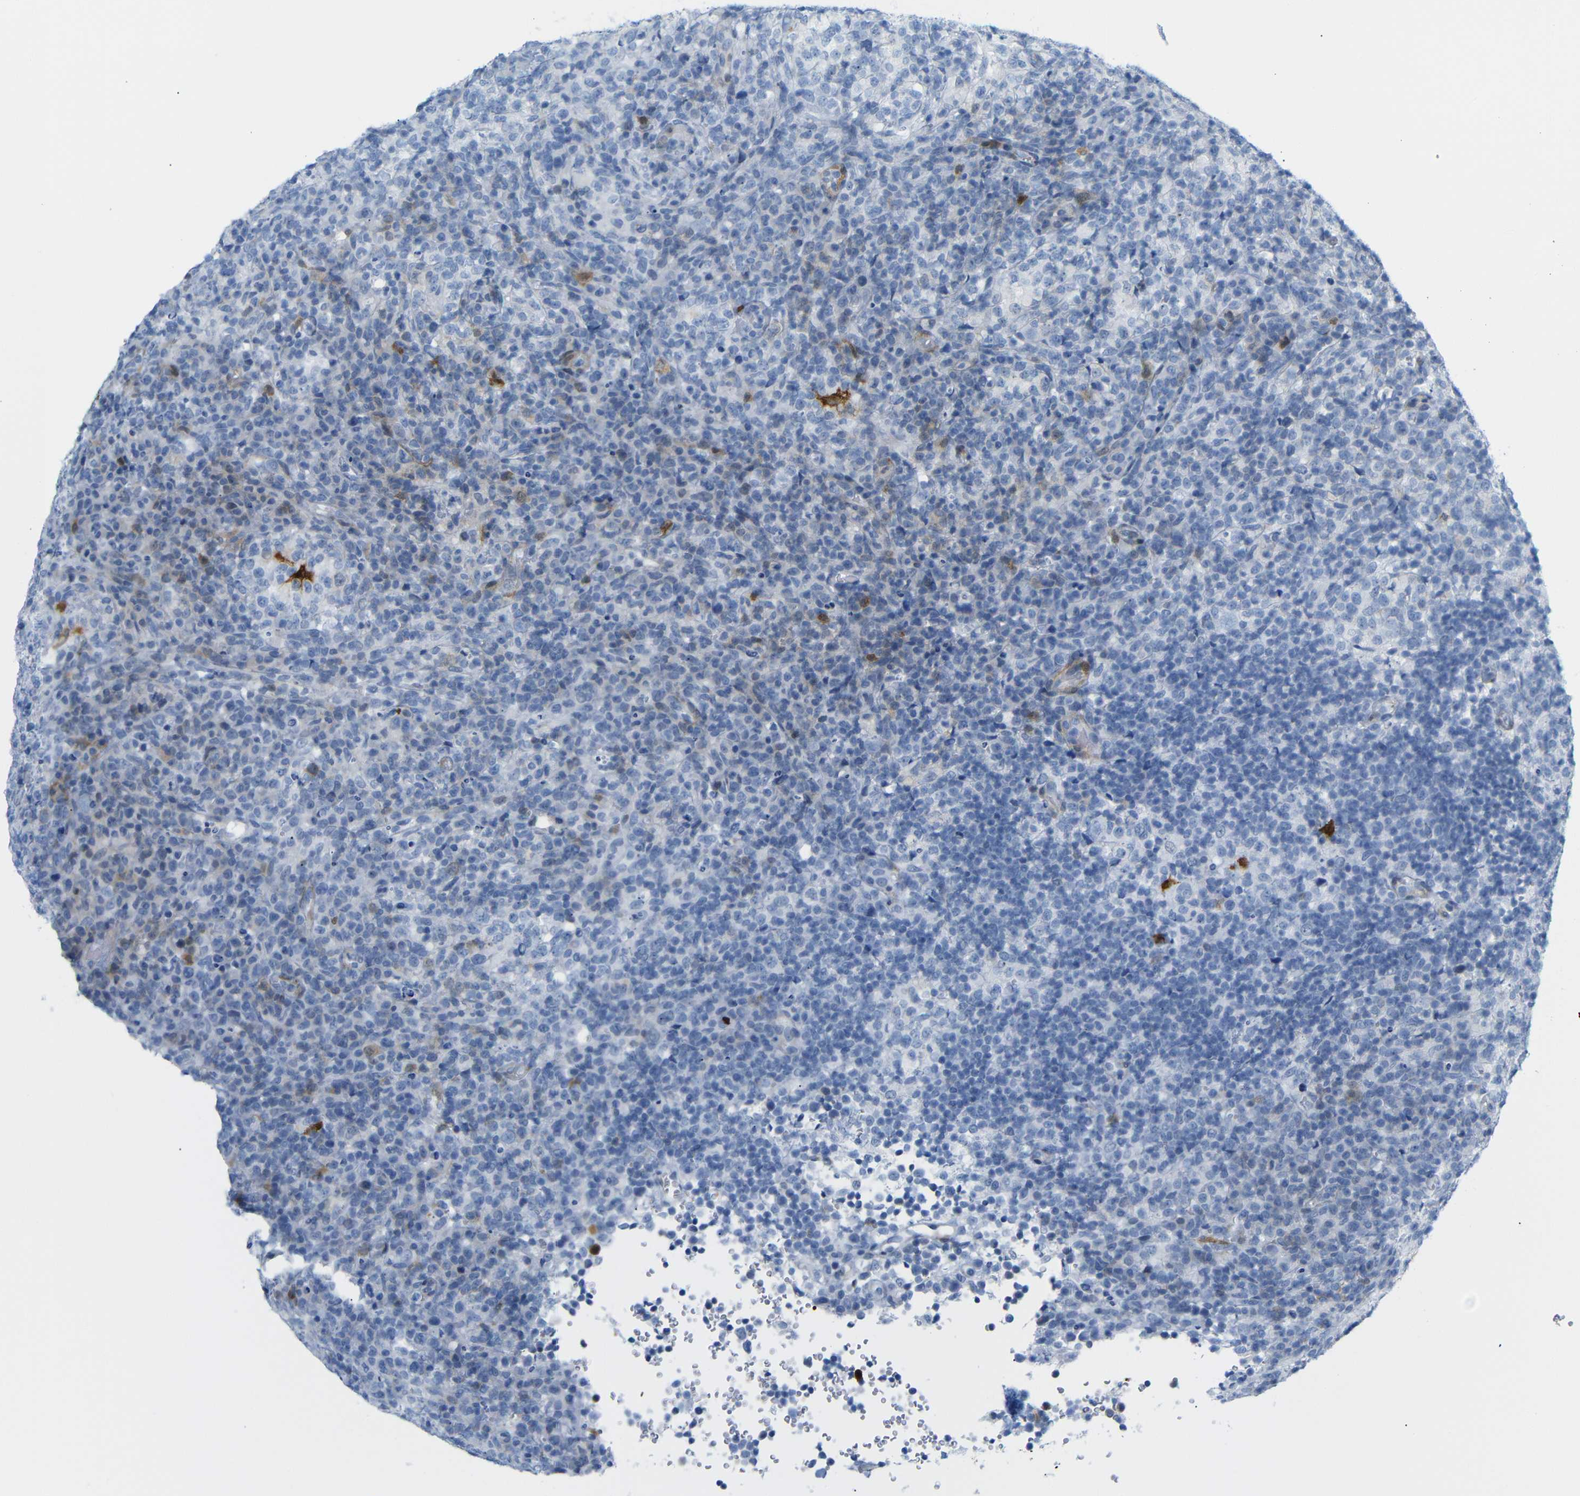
{"staining": {"intensity": "negative", "quantity": "none", "location": "none"}, "tissue": "lymphoma", "cell_type": "Tumor cells", "image_type": "cancer", "snomed": [{"axis": "morphology", "description": "Malignant lymphoma, non-Hodgkin's type, High grade"}, {"axis": "topography", "description": "Lymph node"}], "caption": "Immunohistochemistry photomicrograph of human high-grade malignant lymphoma, non-Hodgkin's type stained for a protein (brown), which demonstrates no expression in tumor cells. (Brightfield microscopy of DAB immunohistochemistry (IHC) at high magnification).", "gene": "MT1A", "patient": {"sex": "female", "age": 76}}